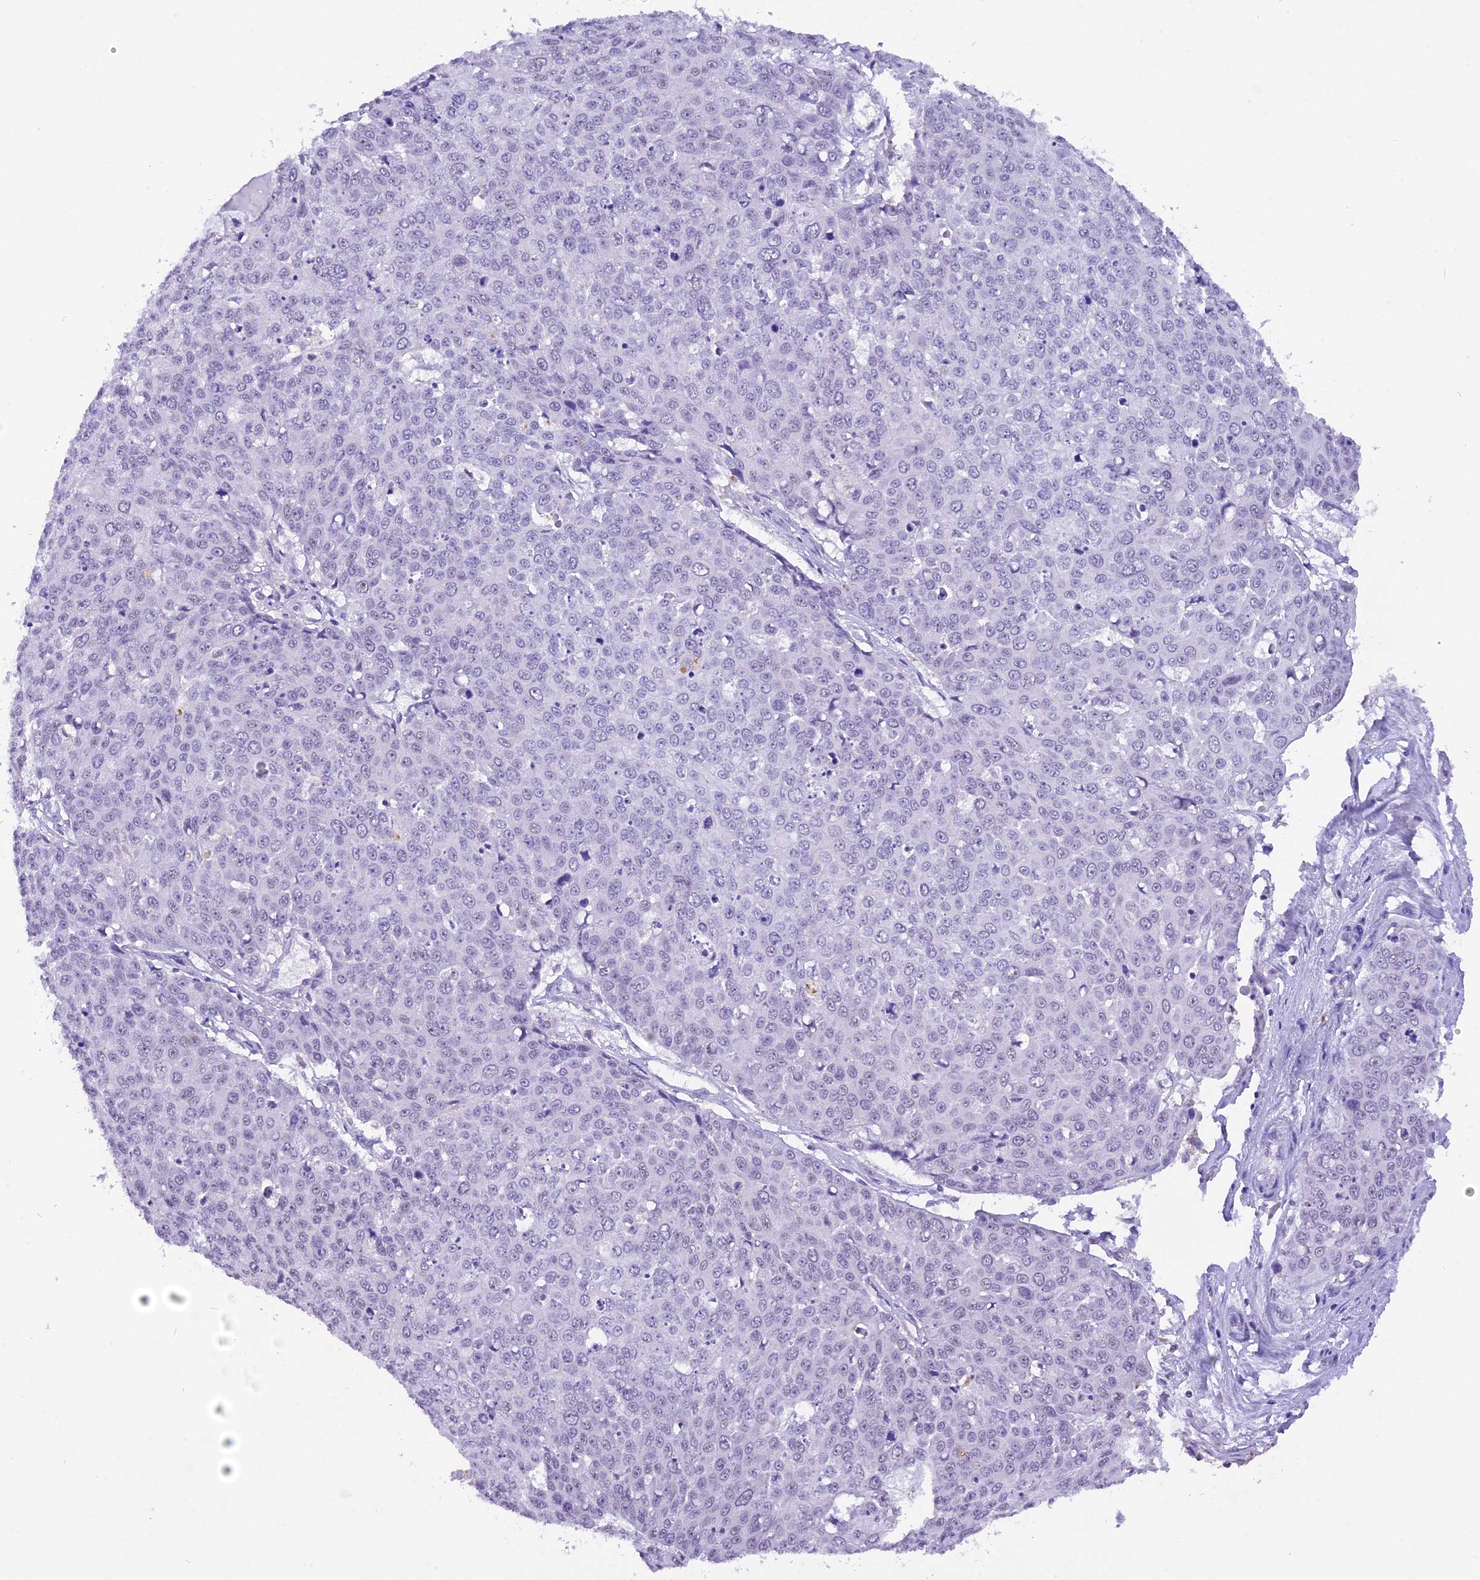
{"staining": {"intensity": "negative", "quantity": "none", "location": "none"}, "tissue": "skin cancer", "cell_type": "Tumor cells", "image_type": "cancer", "snomed": [{"axis": "morphology", "description": "Squamous cell carcinoma, NOS"}, {"axis": "topography", "description": "Skin"}], "caption": "Immunohistochemical staining of skin cancer (squamous cell carcinoma) shows no significant staining in tumor cells.", "gene": "AHSP", "patient": {"sex": "male", "age": 71}}